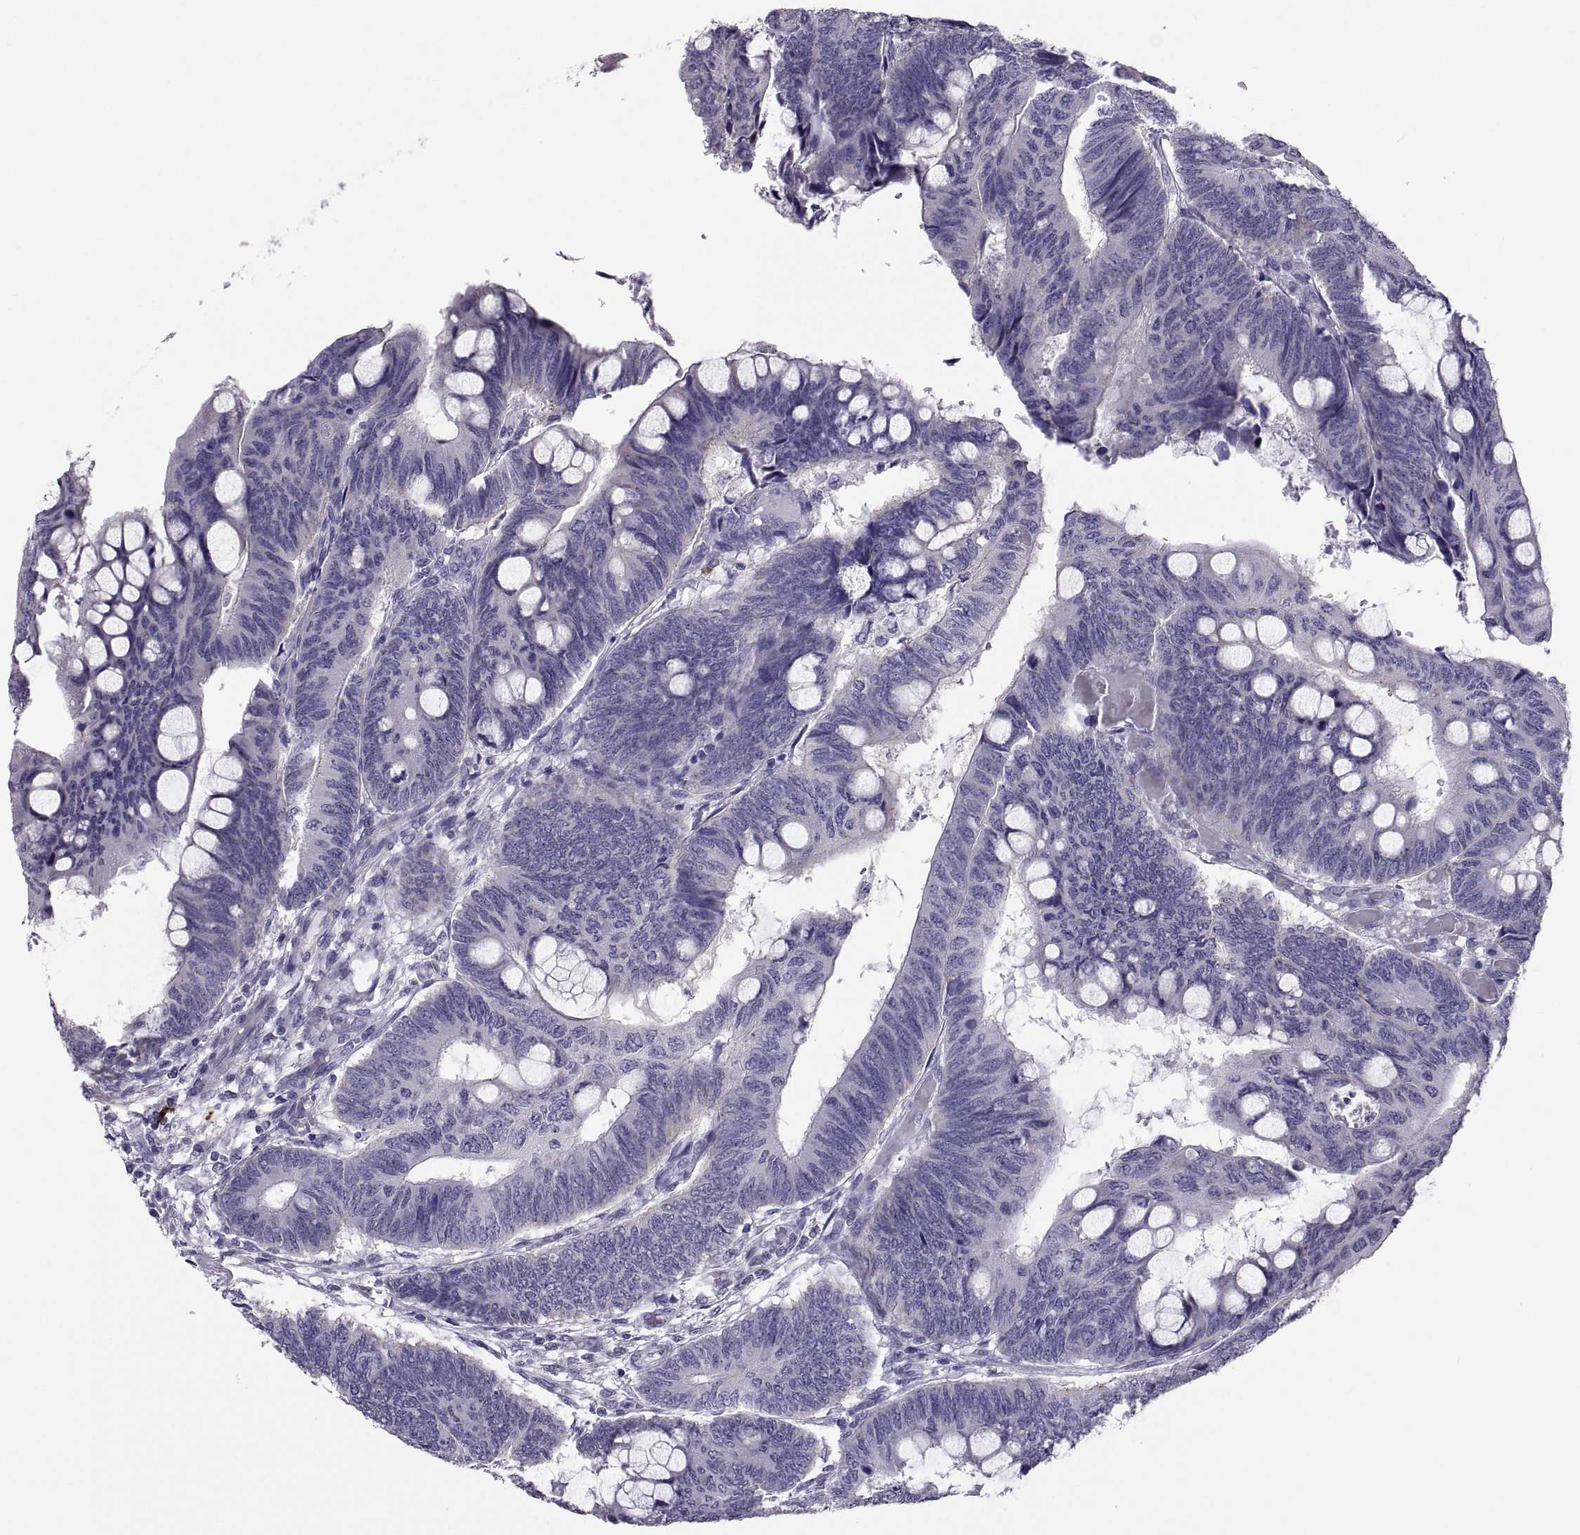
{"staining": {"intensity": "negative", "quantity": "none", "location": "none"}, "tissue": "colorectal cancer", "cell_type": "Tumor cells", "image_type": "cancer", "snomed": [{"axis": "morphology", "description": "Normal tissue, NOS"}, {"axis": "morphology", "description": "Adenocarcinoma, NOS"}, {"axis": "topography", "description": "Rectum"}], "caption": "DAB (3,3'-diaminobenzidine) immunohistochemical staining of adenocarcinoma (colorectal) displays no significant expression in tumor cells.", "gene": "IGSF1", "patient": {"sex": "male", "age": 92}}